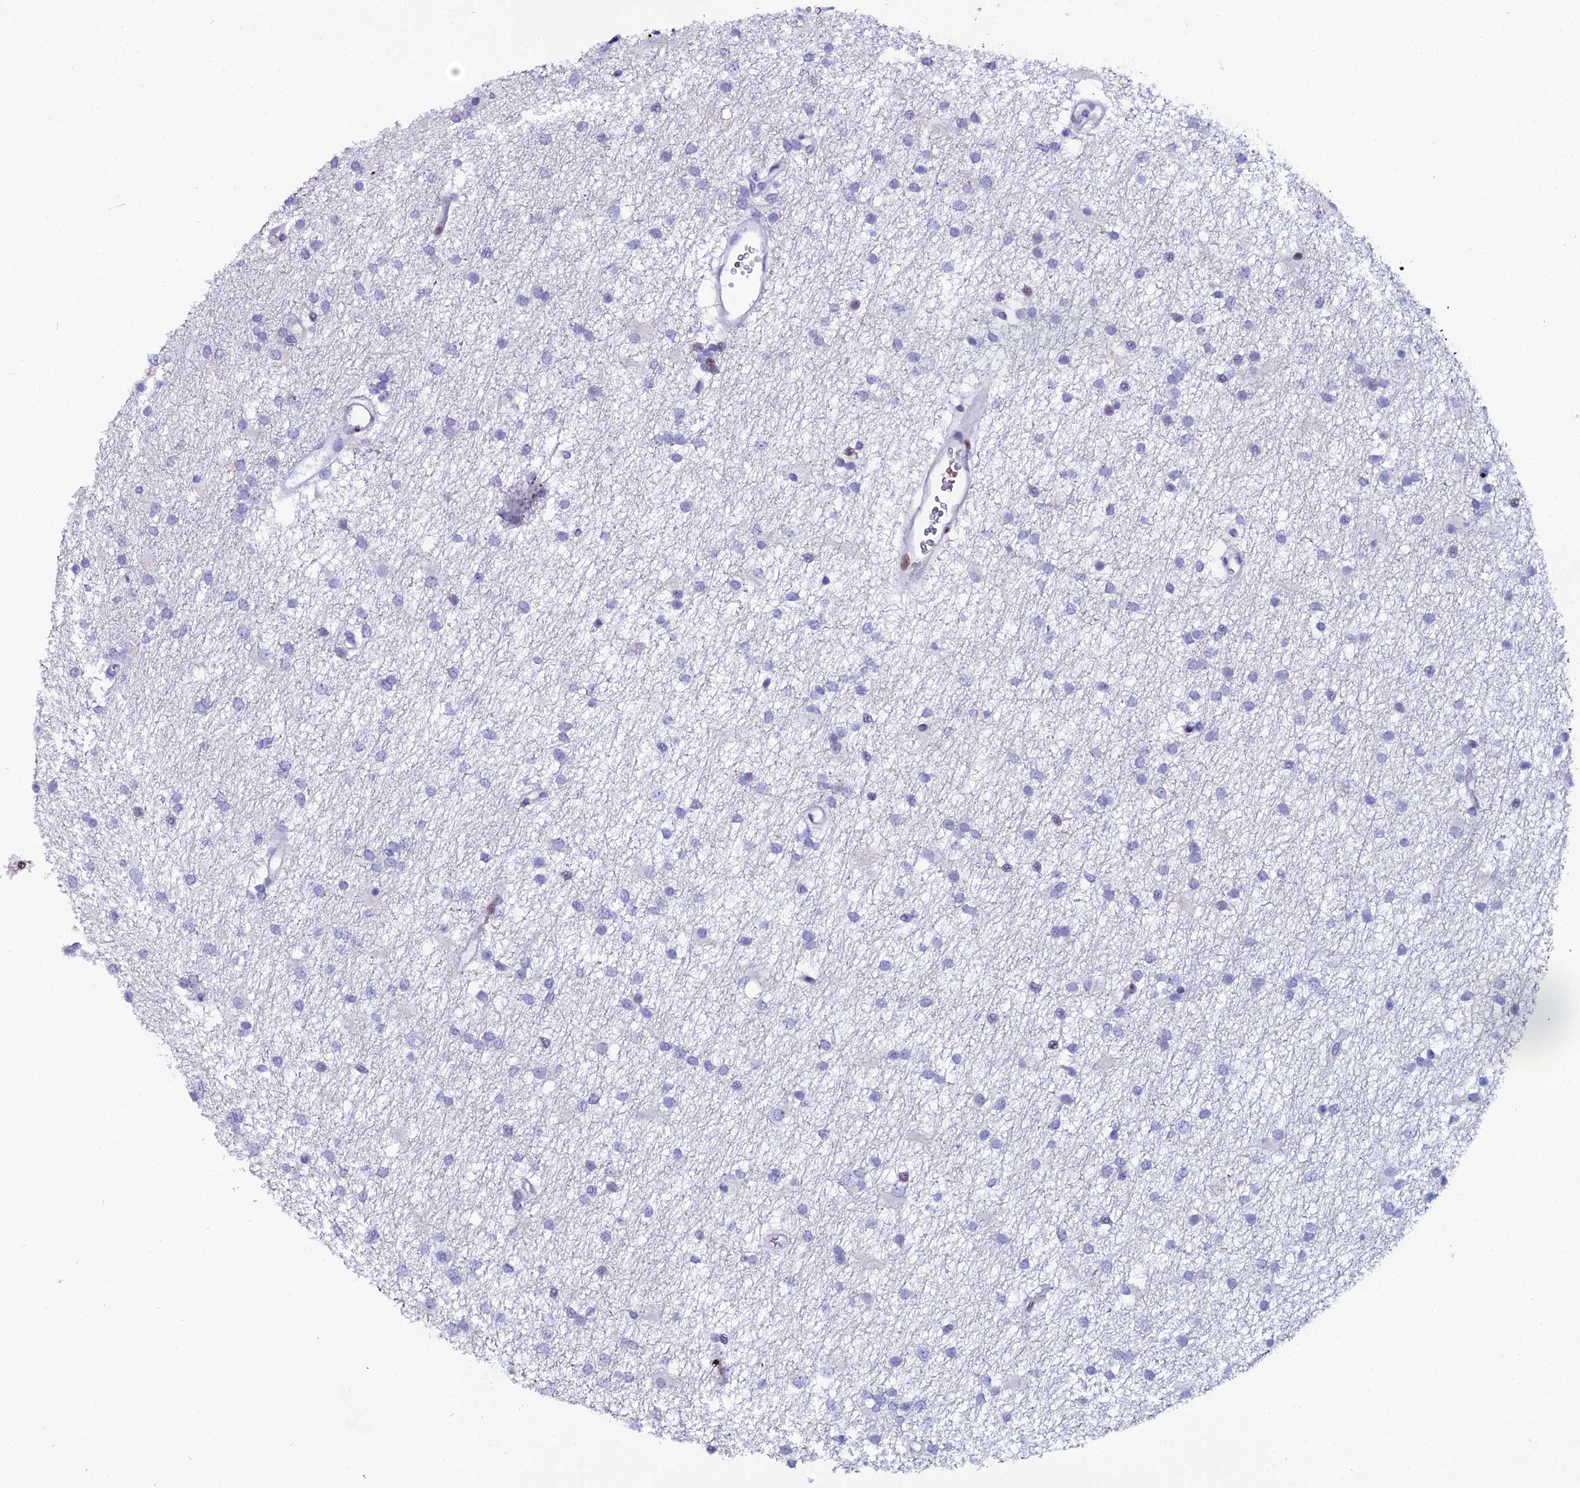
{"staining": {"intensity": "moderate", "quantity": "<25%", "location": "nuclear"}, "tissue": "glioma", "cell_type": "Tumor cells", "image_type": "cancer", "snomed": [{"axis": "morphology", "description": "Glioma, malignant, High grade"}, {"axis": "topography", "description": "Brain"}], "caption": "A micrograph of high-grade glioma (malignant) stained for a protein demonstrates moderate nuclear brown staining in tumor cells.", "gene": "MYNN", "patient": {"sex": "male", "age": 77}}